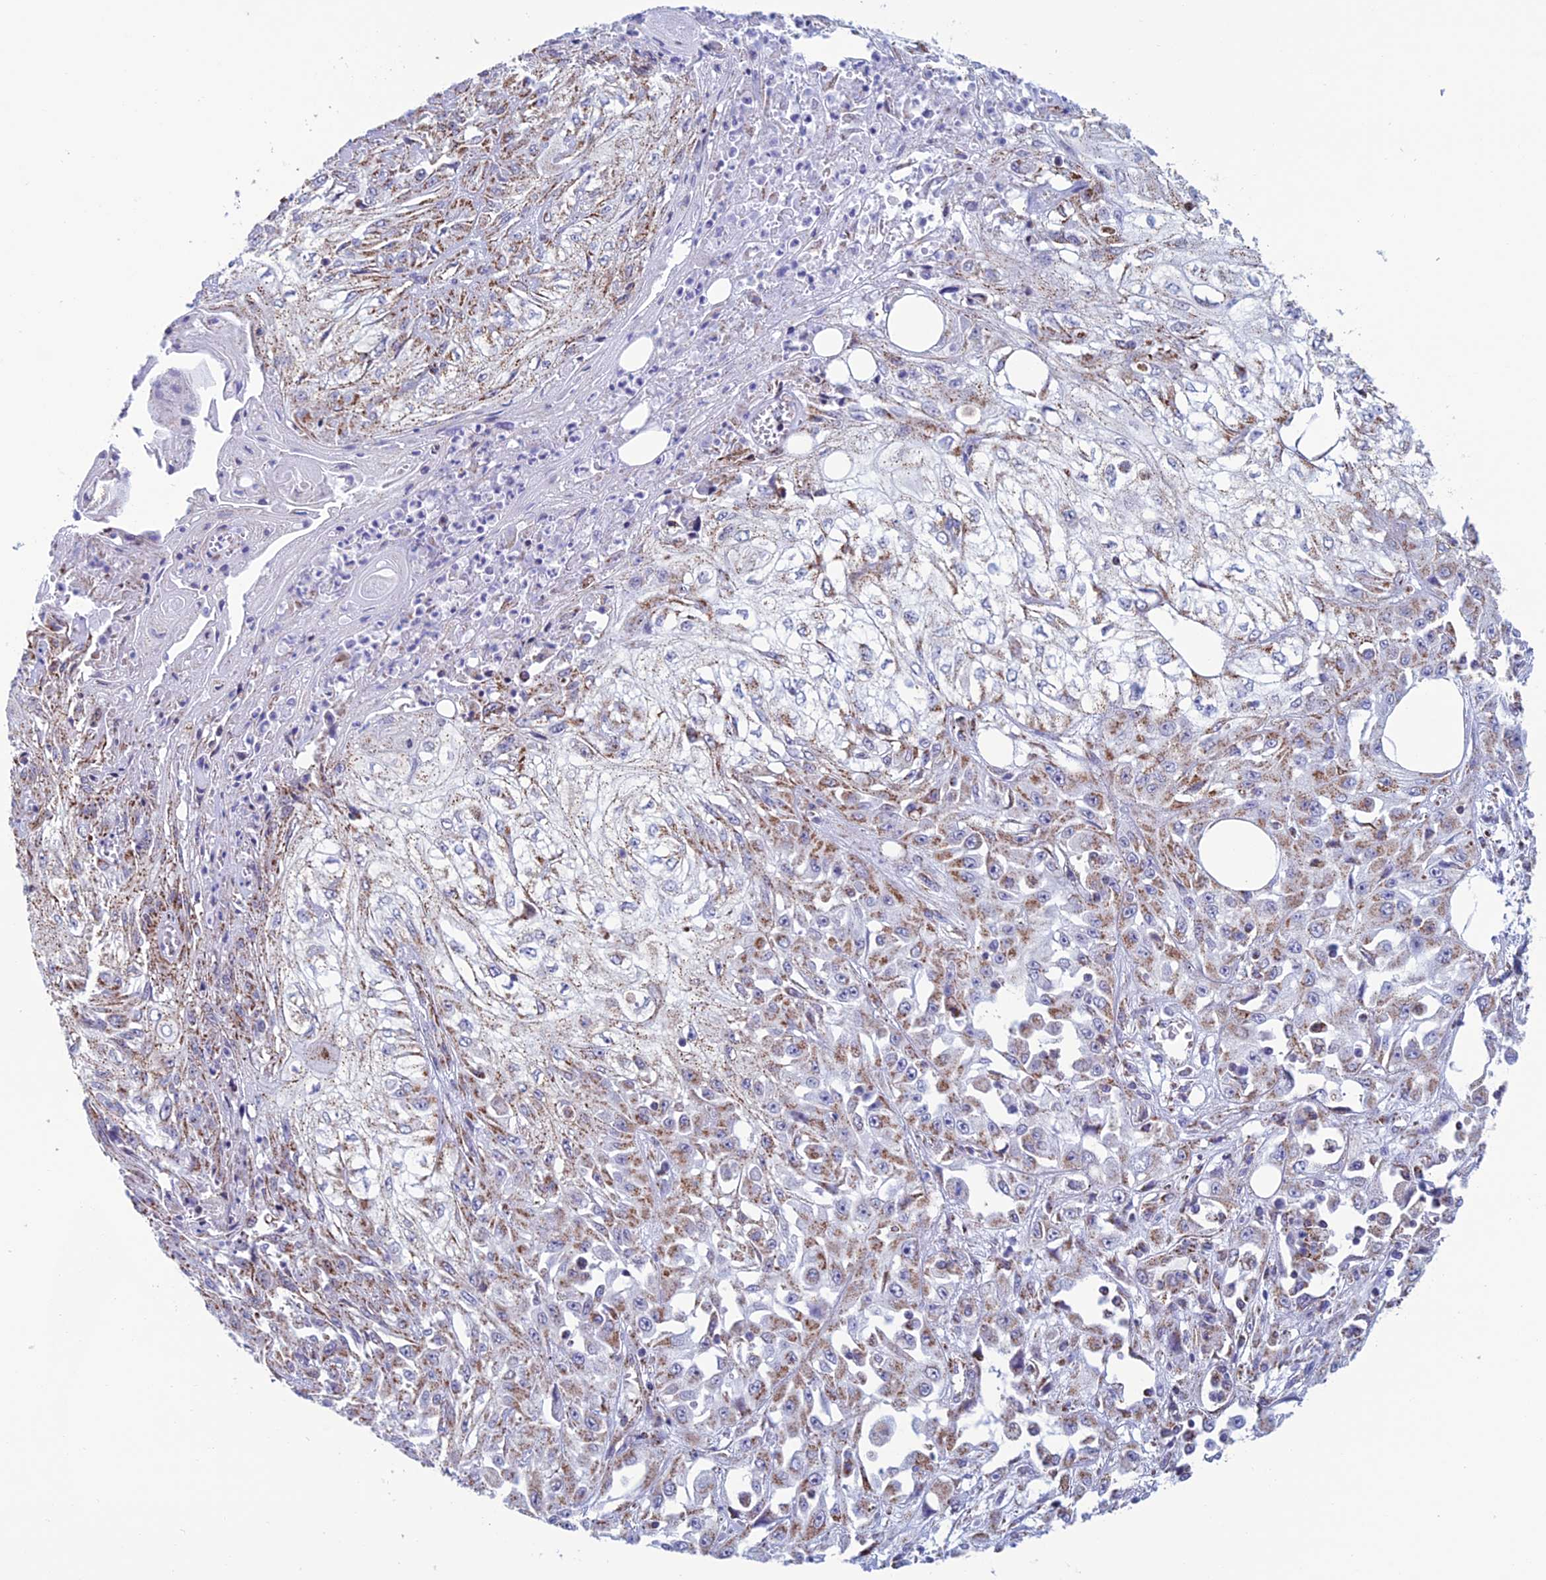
{"staining": {"intensity": "moderate", "quantity": ">75%", "location": "cytoplasmic/membranous"}, "tissue": "skin cancer", "cell_type": "Tumor cells", "image_type": "cancer", "snomed": [{"axis": "morphology", "description": "Squamous cell carcinoma, NOS"}, {"axis": "morphology", "description": "Squamous cell carcinoma, metastatic, NOS"}, {"axis": "topography", "description": "Skin"}, {"axis": "topography", "description": "Lymph node"}], "caption": "Moderate cytoplasmic/membranous protein staining is appreciated in approximately >75% of tumor cells in skin squamous cell carcinoma.", "gene": "ZNG1B", "patient": {"sex": "male", "age": 75}}